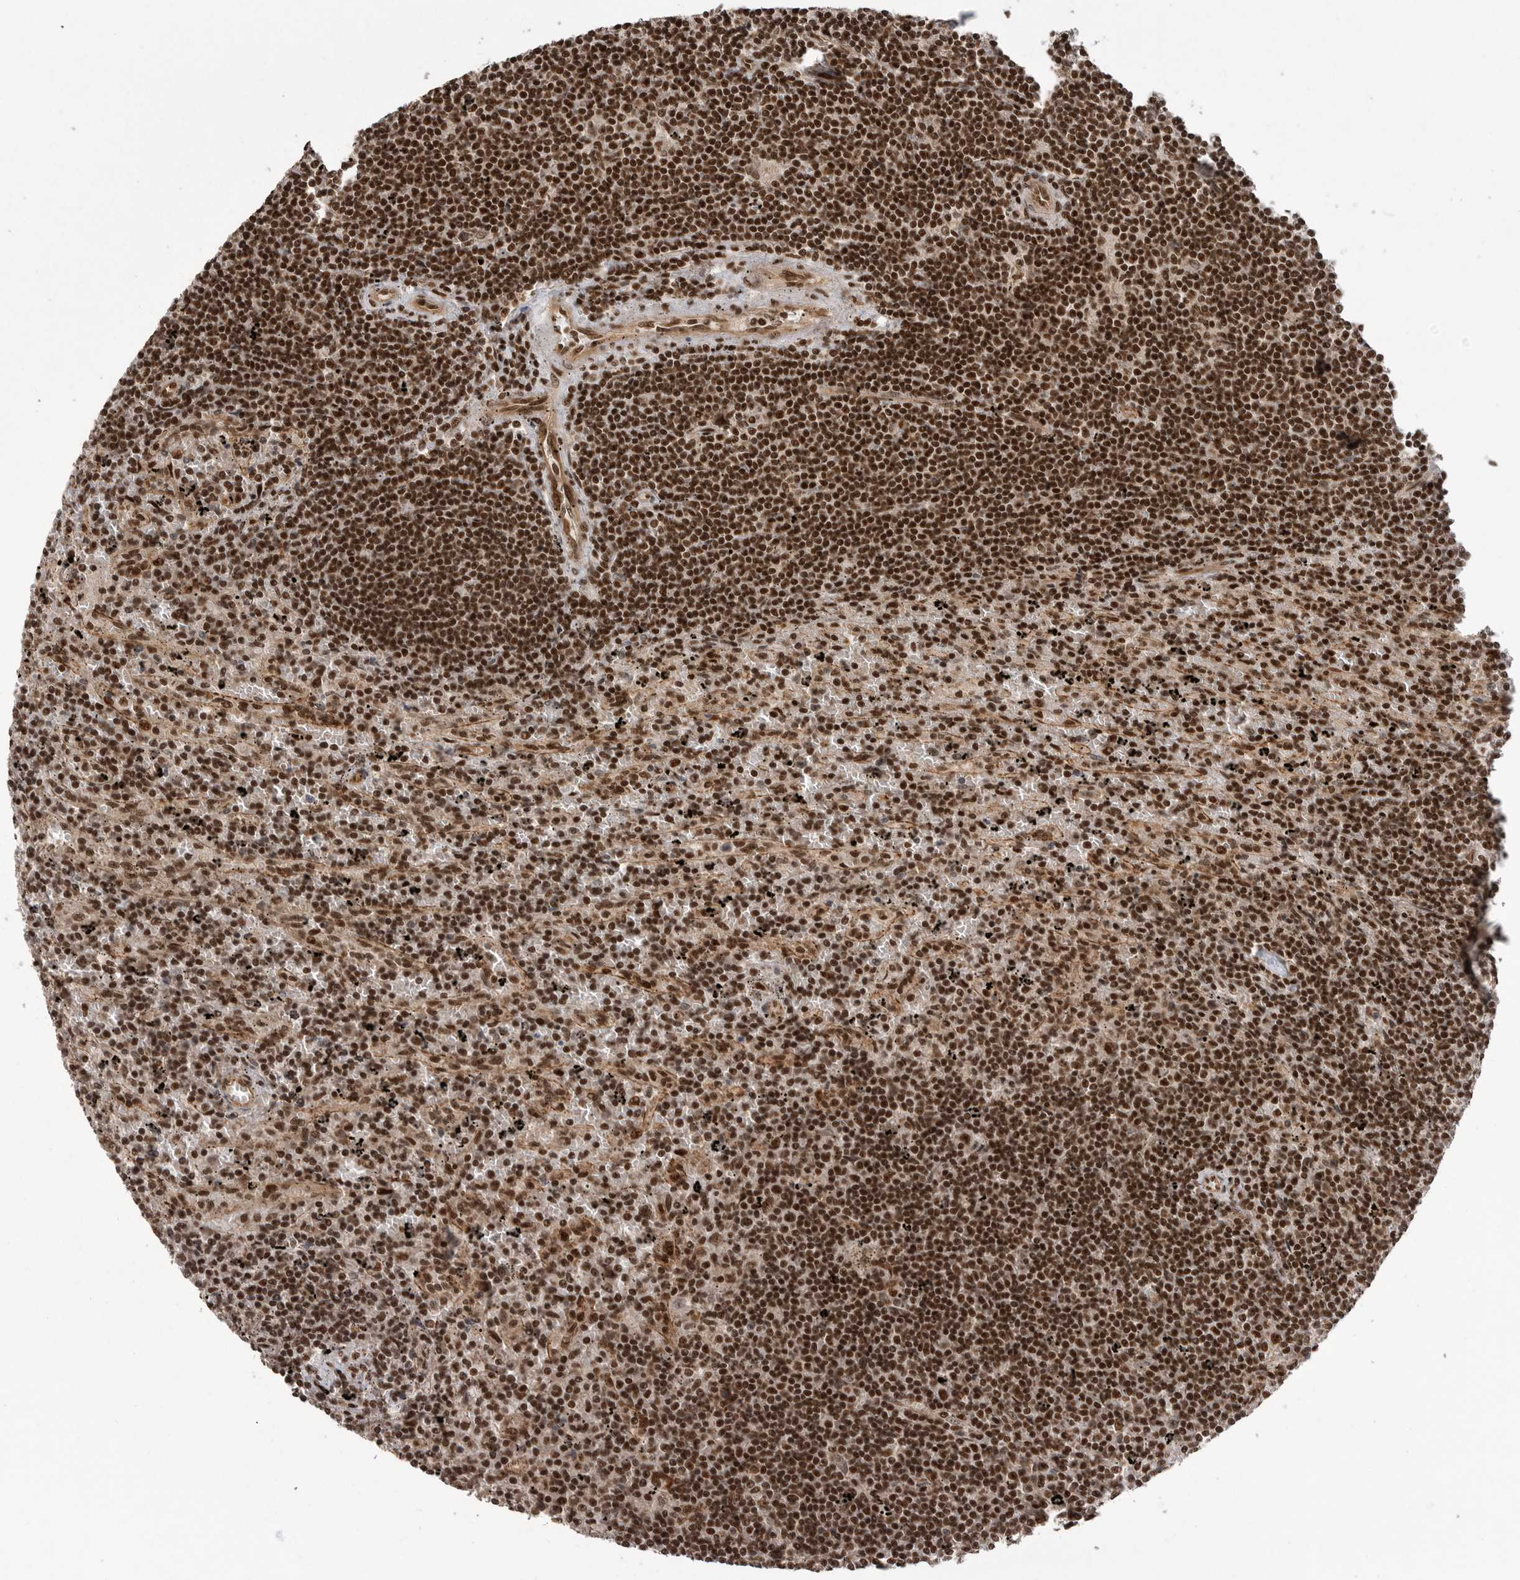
{"staining": {"intensity": "strong", "quantity": ">75%", "location": "nuclear"}, "tissue": "lymphoma", "cell_type": "Tumor cells", "image_type": "cancer", "snomed": [{"axis": "morphology", "description": "Malignant lymphoma, non-Hodgkin's type, Low grade"}, {"axis": "topography", "description": "Spleen"}], "caption": "Protein expression by immunohistochemistry exhibits strong nuclear expression in approximately >75% of tumor cells in lymphoma.", "gene": "PPP1R8", "patient": {"sex": "male", "age": 76}}